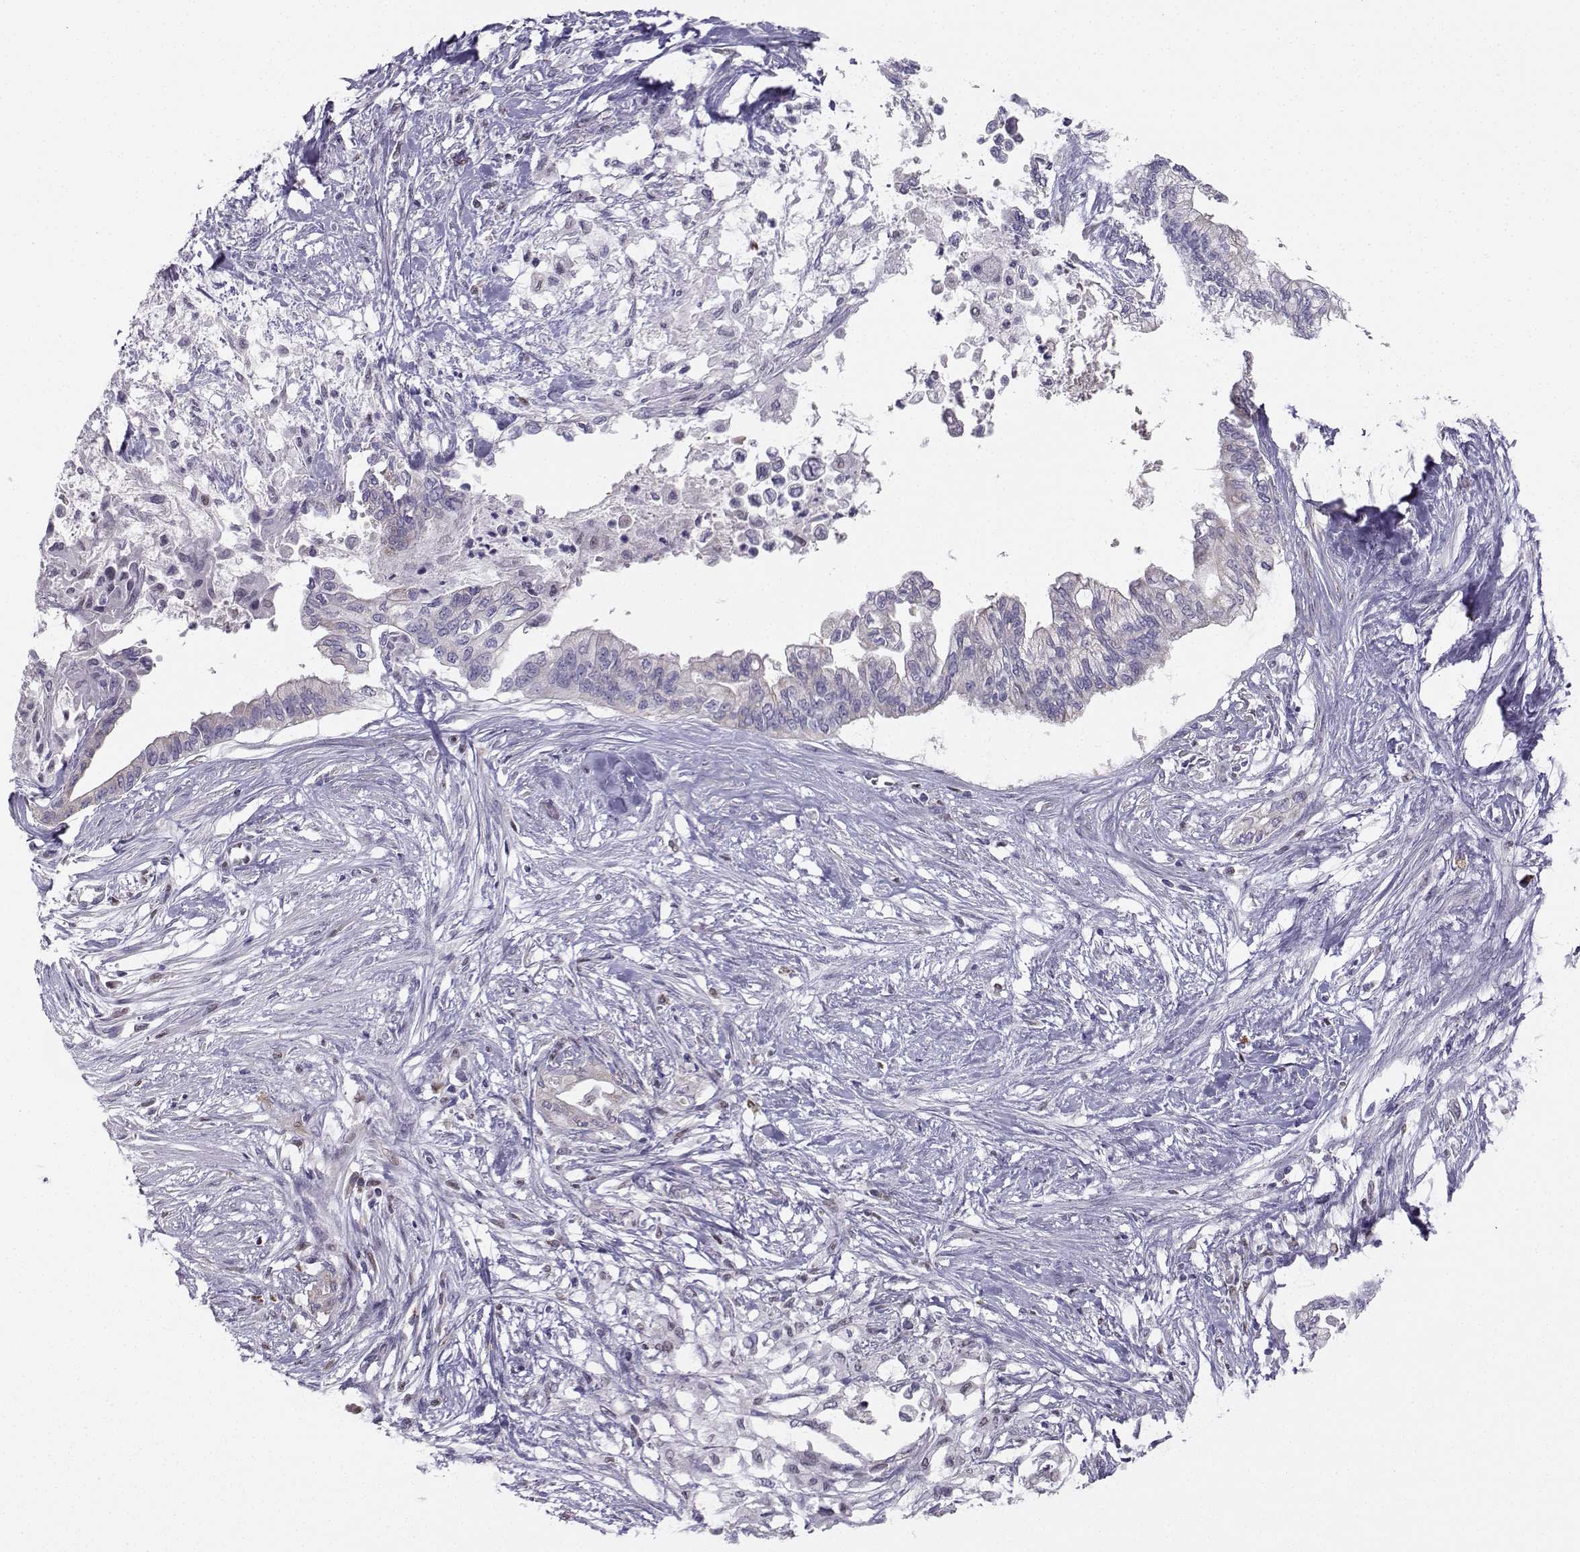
{"staining": {"intensity": "negative", "quantity": "none", "location": "none"}, "tissue": "pancreatic cancer", "cell_type": "Tumor cells", "image_type": "cancer", "snomed": [{"axis": "morphology", "description": "Normal tissue, NOS"}, {"axis": "morphology", "description": "Adenocarcinoma, NOS"}, {"axis": "topography", "description": "Pancreas"}, {"axis": "topography", "description": "Duodenum"}], "caption": "An image of pancreatic adenocarcinoma stained for a protein exhibits no brown staining in tumor cells.", "gene": "DCLK3", "patient": {"sex": "female", "age": 60}}